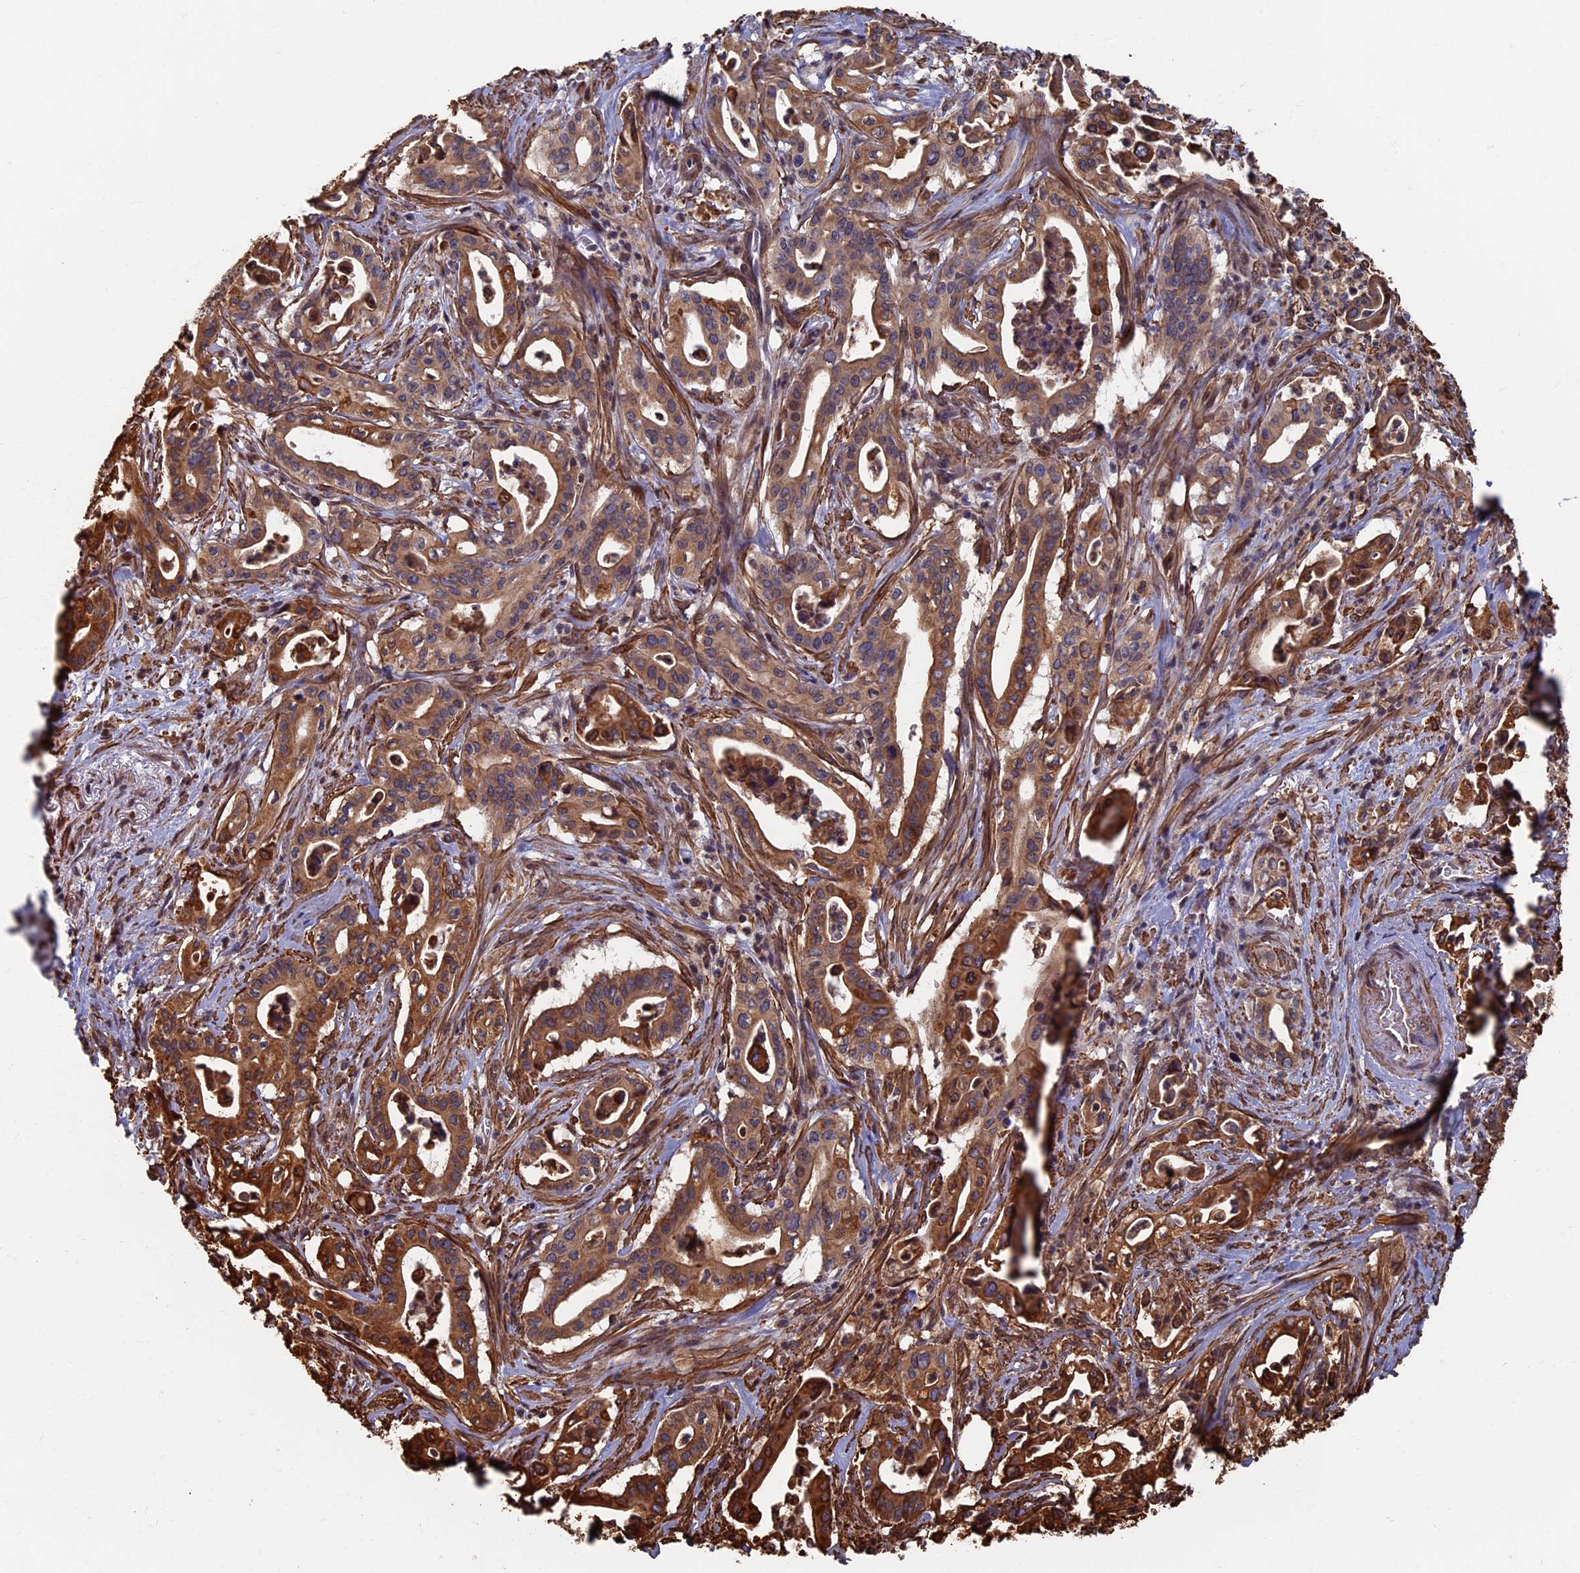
{"staining": {"intensity": "moderate", "quantity": ">75%", "location": "cytoplasmic/membranous"}, "tissue": "pancreatic cancer", "cell_type": "Tumor cells", "image_type": "cancer", "snomed": [{"axis": "morphology", "description": "Adenocarcinoma, NOS"}, {"axis": "topography", "description": "Pancreas"}], "caption": "Immunohistochemistry (IHC) (DAB (3,3'-diaminobenzidine)) staining of adenocarcinoma (pancreatic) displays moderate cytoplasmic/membranous protein positivity in approximately >75% of tumor cells. (DAB (3,3'-diaminobenzidine) = brown stain, brightfield microscopy at high magnification).", "gene": "CTDP1", "patient": {"sex": "female", "age": 77}}